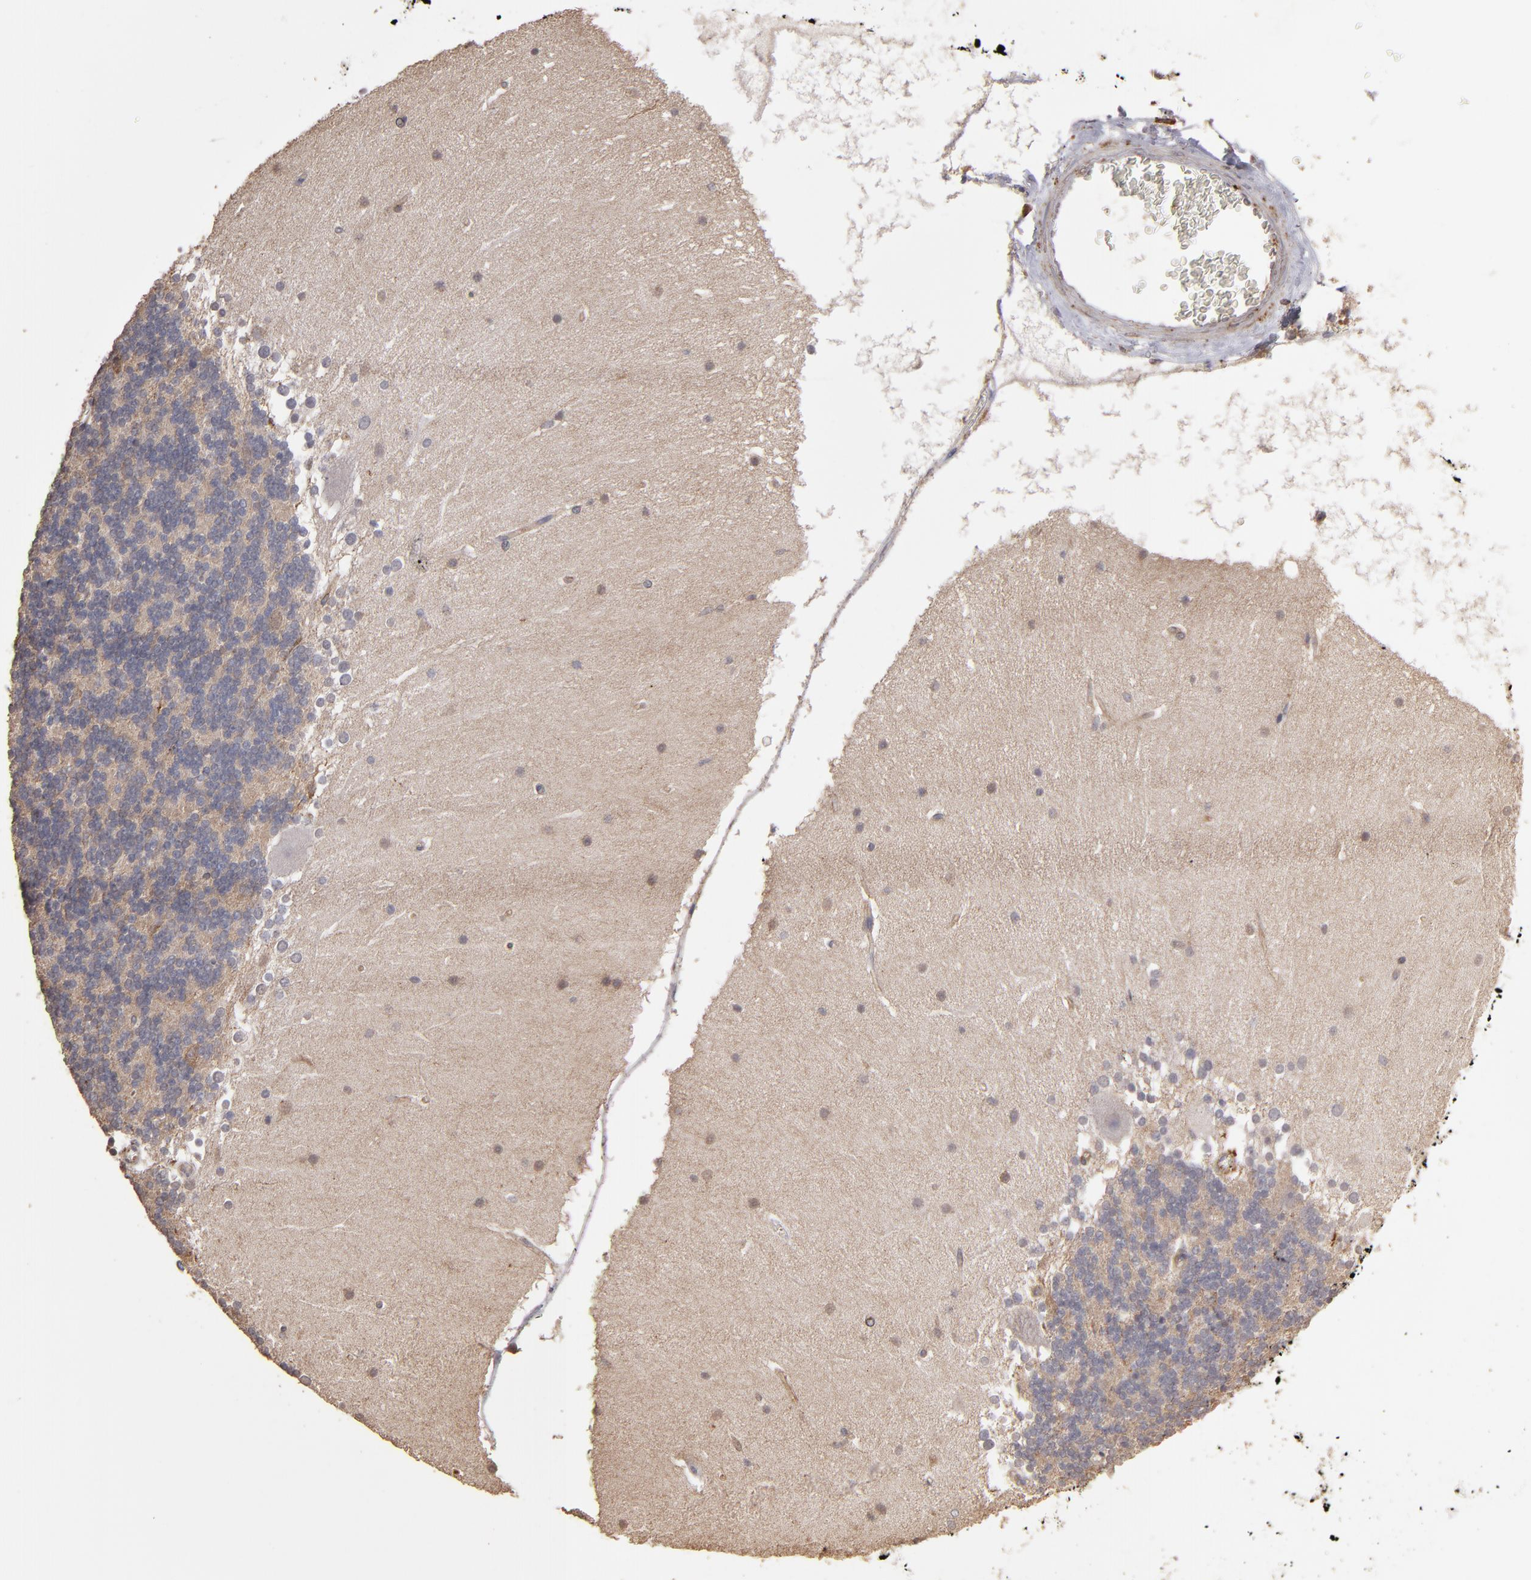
{"staining": {"intensity": "weak", "quantity": "25%-75%", "location": "cytoplasmic/membranous"}, "tissue": "cerebellum", "cell_type": "Cells in granular layer", "image_type": "normal", "snomed": [{"axis": "morphology", "description": "Normal tissue, NOS"}, {"axis": "topography", "description": "Cerebellum"}], "caption": "Immunohistochemistry (IHC) staining of normal cerebellum, which reveals low levels of weak cytoplasmic/membranous positivity in about 25%-75% of cells in granular layer indicating weak cytoplasmic/membranous protein positivity. The staining was performed using DAB (brown) for protein detection and nuclei were counterstained in hematoxylin (blue).", "gene": "ITGB5", "patient": {"sex": "female", "age": 19}}